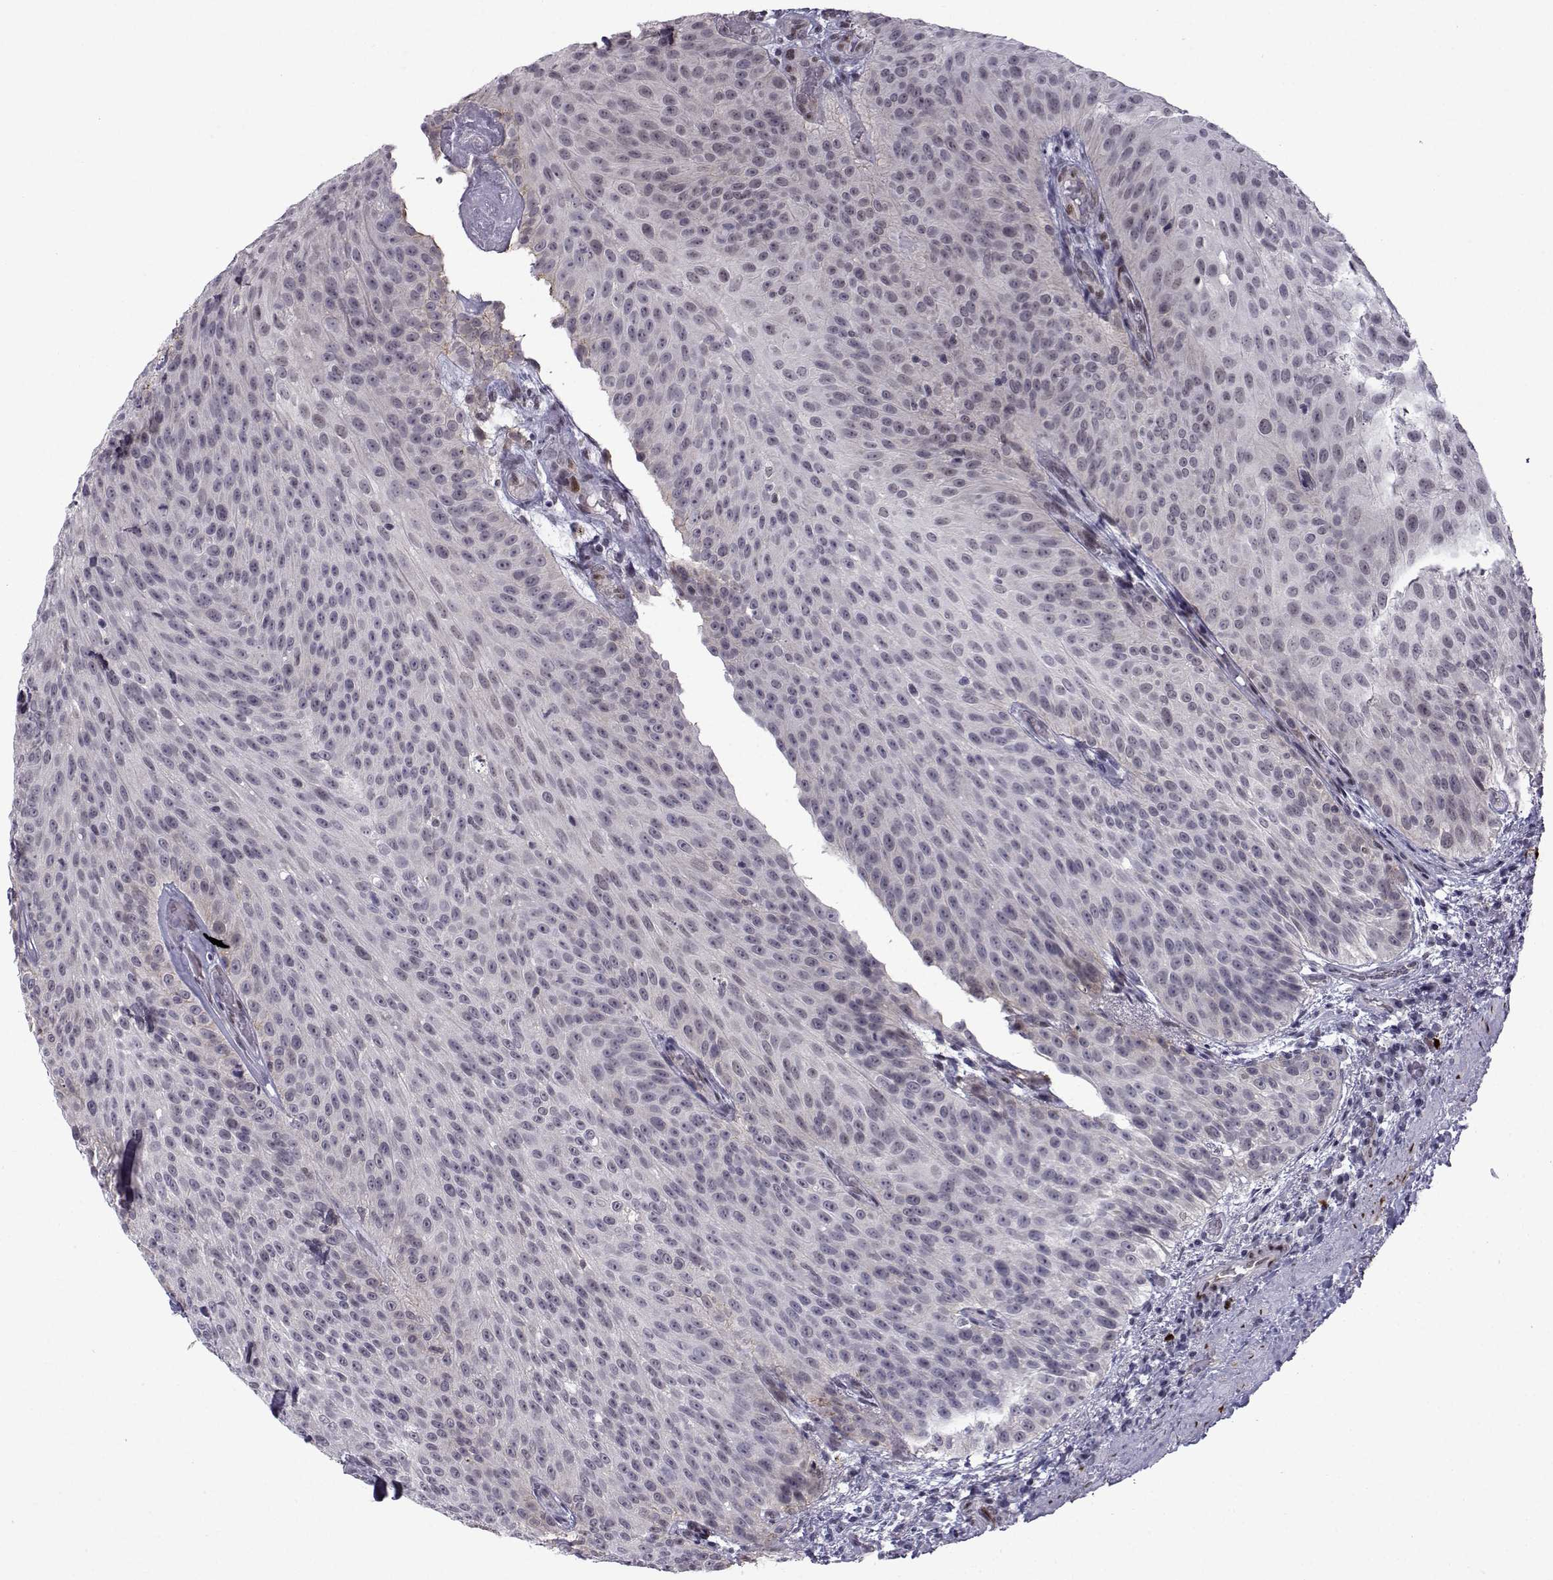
{"staining": {"intensity": "negative", "quantity": "none", "location": "none"}, "tissue": "urothelial cancer", "cell_type": "Tumor cells", "image_type": "cancer", "snomed": [{"axis": "morphology", "description": "Urothelial carcinoma, Low grade"}, {"axis": "topography", "description": "Urinary bladder"}], "caption": "Urothelial carcinoma (low-grade) was stained to show a protein in brown. There is no significant positivity in tumor cells.", "gene": "RBM24", "patient": {"sex": "male", "age": 78}}